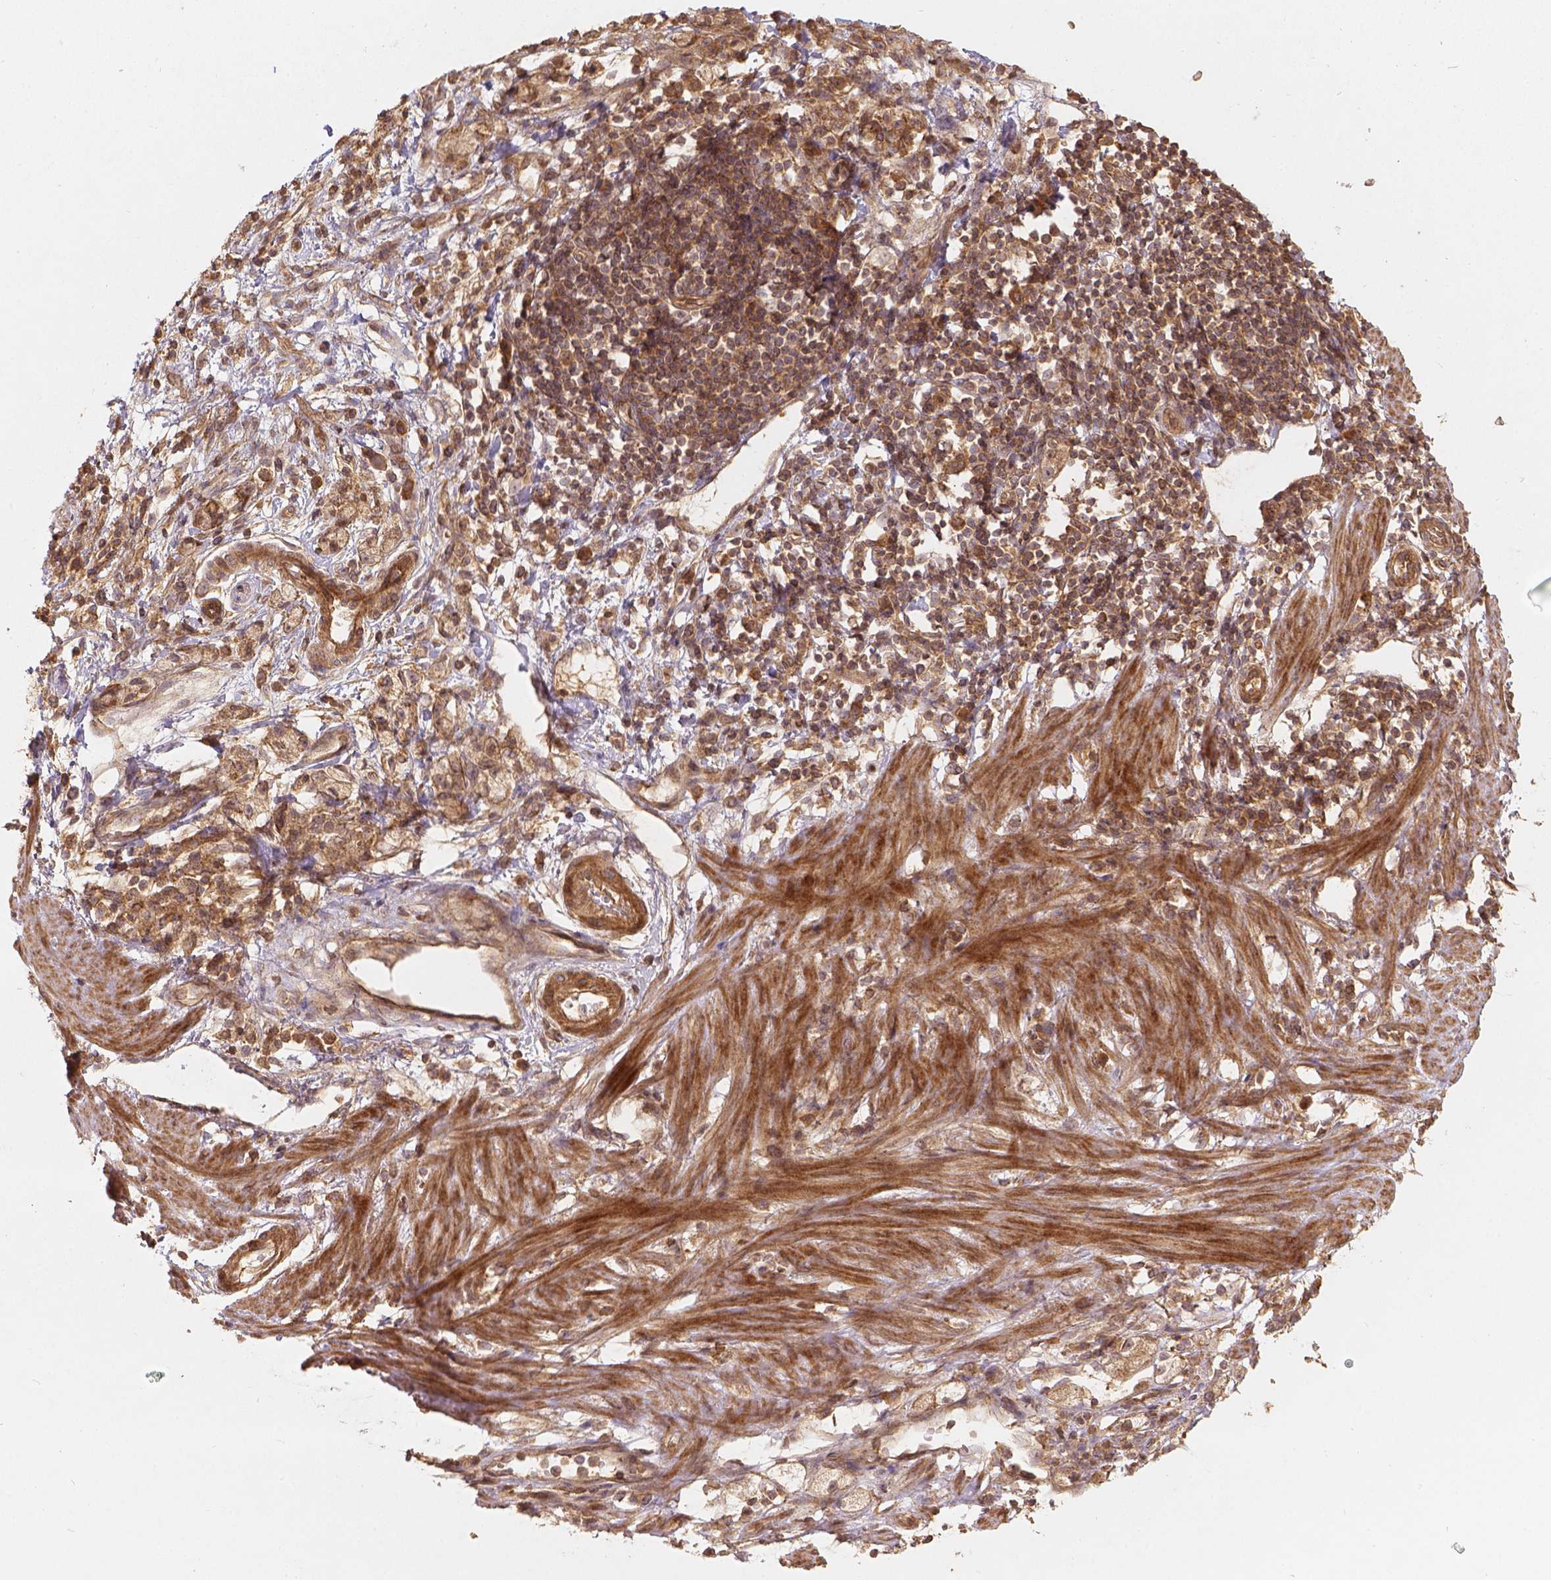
{"staining": {"intensity": "moderate", "quantity": ">75%", "location": "cytoplasmic/membranous"}, "tissue": "stomach cancer", "cell_type": "Tumor cells", "image_type": "cancer", "snomed": [{"axis": "morphology", "description": "Adenocarcinoma, NOS"}, {"axis": "topography", "description": "Stomach"}], "caption": "Stomach cancer (adenocarcinoma) was stained to show a protein in brown. There is medium levels of moderate cytoplasmic/membranous positivity in approximately >75% of tumor cells.", "gene": "XPR1", "patient": {"sex": "male", "age": 58}}